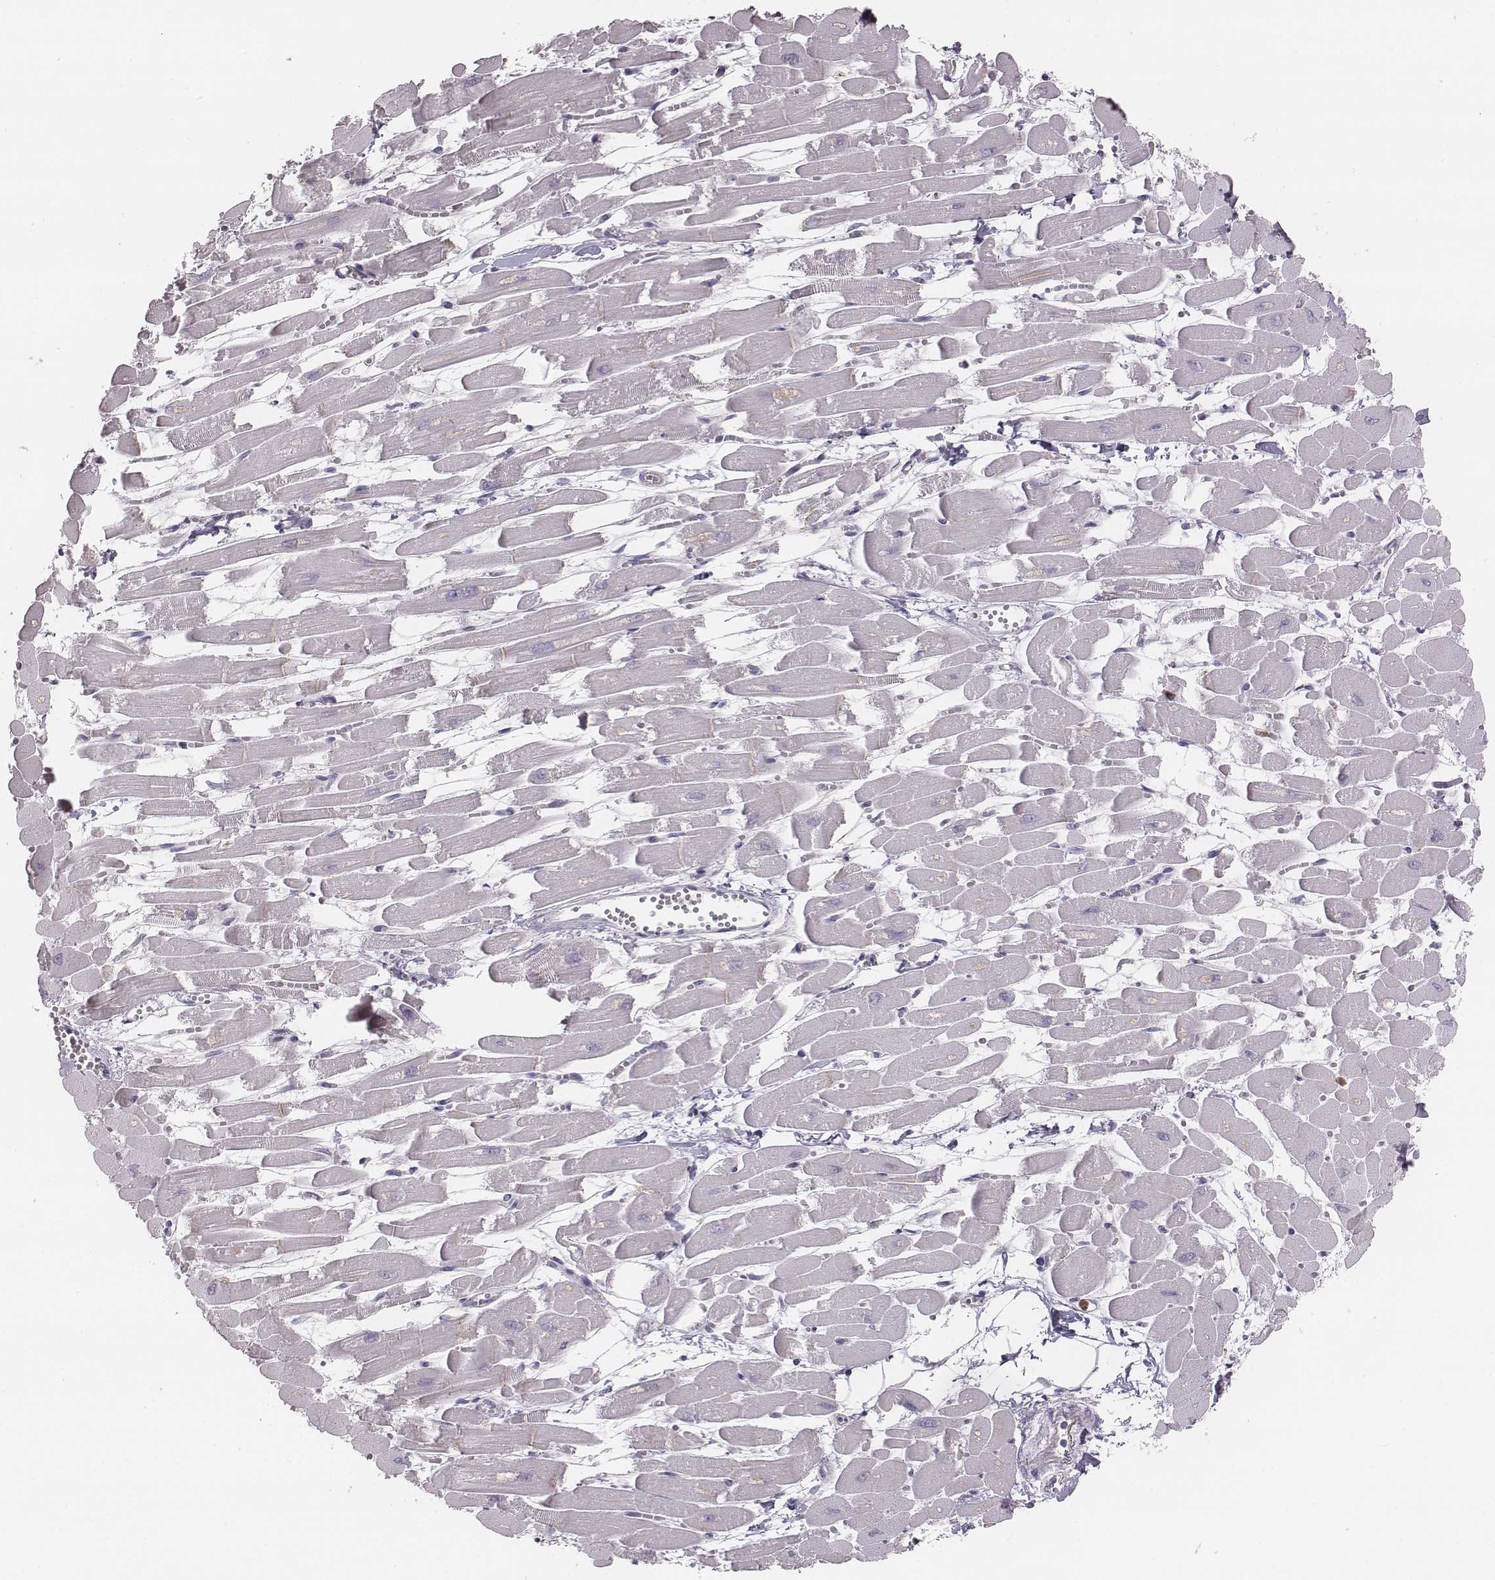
{"staining": {"intensity": "negative", "quantity": "none", "location": "none"}, "tissue": "heart muscle", "cell_type": "Cardiomyocytes", "image_type": "normal", "snomed": [{"axis": "morphology", "description": "Normal tissue, NOS"}, {"axis": "topography", "description": "Heart"}], "caption": "Immunohistochemical staining of benign human heart muscle reveals no significant staining in cardiomyocytes.", "gene": "KCNJ12", "patient": {"sex": "female", "age": 52}}